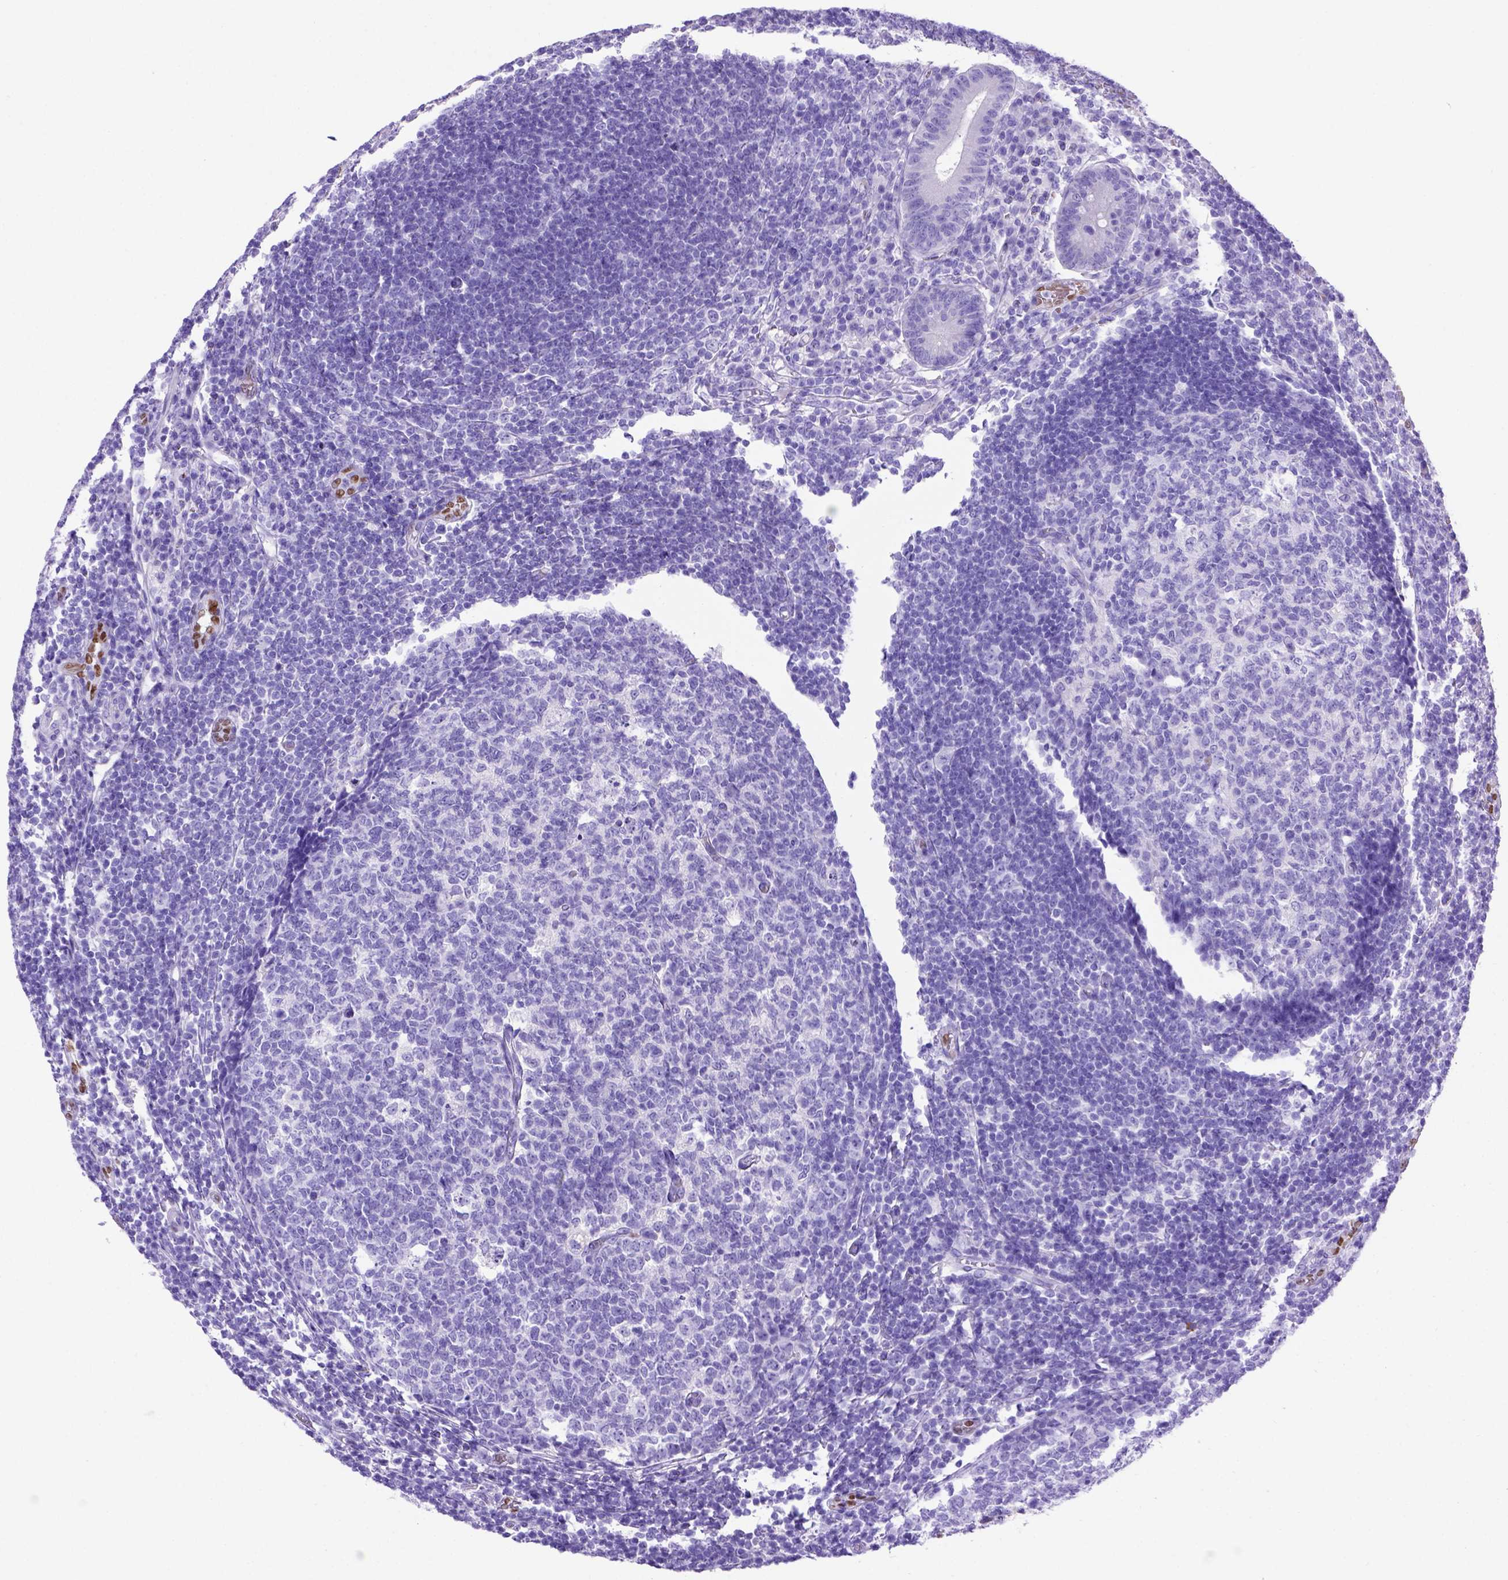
{"staining": {"intensity": "negative", "quantity": "none", "location": "none"}, "tissue": "appendix", "cell_type": "Glandular cells", "image_type": "normal", "snomed": [{"axis": "morphology", "description": "Normal tissue, NOS"}, {"axis": "topography", "description": "Appendix"}], "caption": "Normal appendix was stained to show a protein in brown. There is no significant expression in glandular cells. (Brightfield microscopy of DAB IHC at high magnification).", "gene": "MEOX2", "patient": {"sex": "male", "age": 18}}